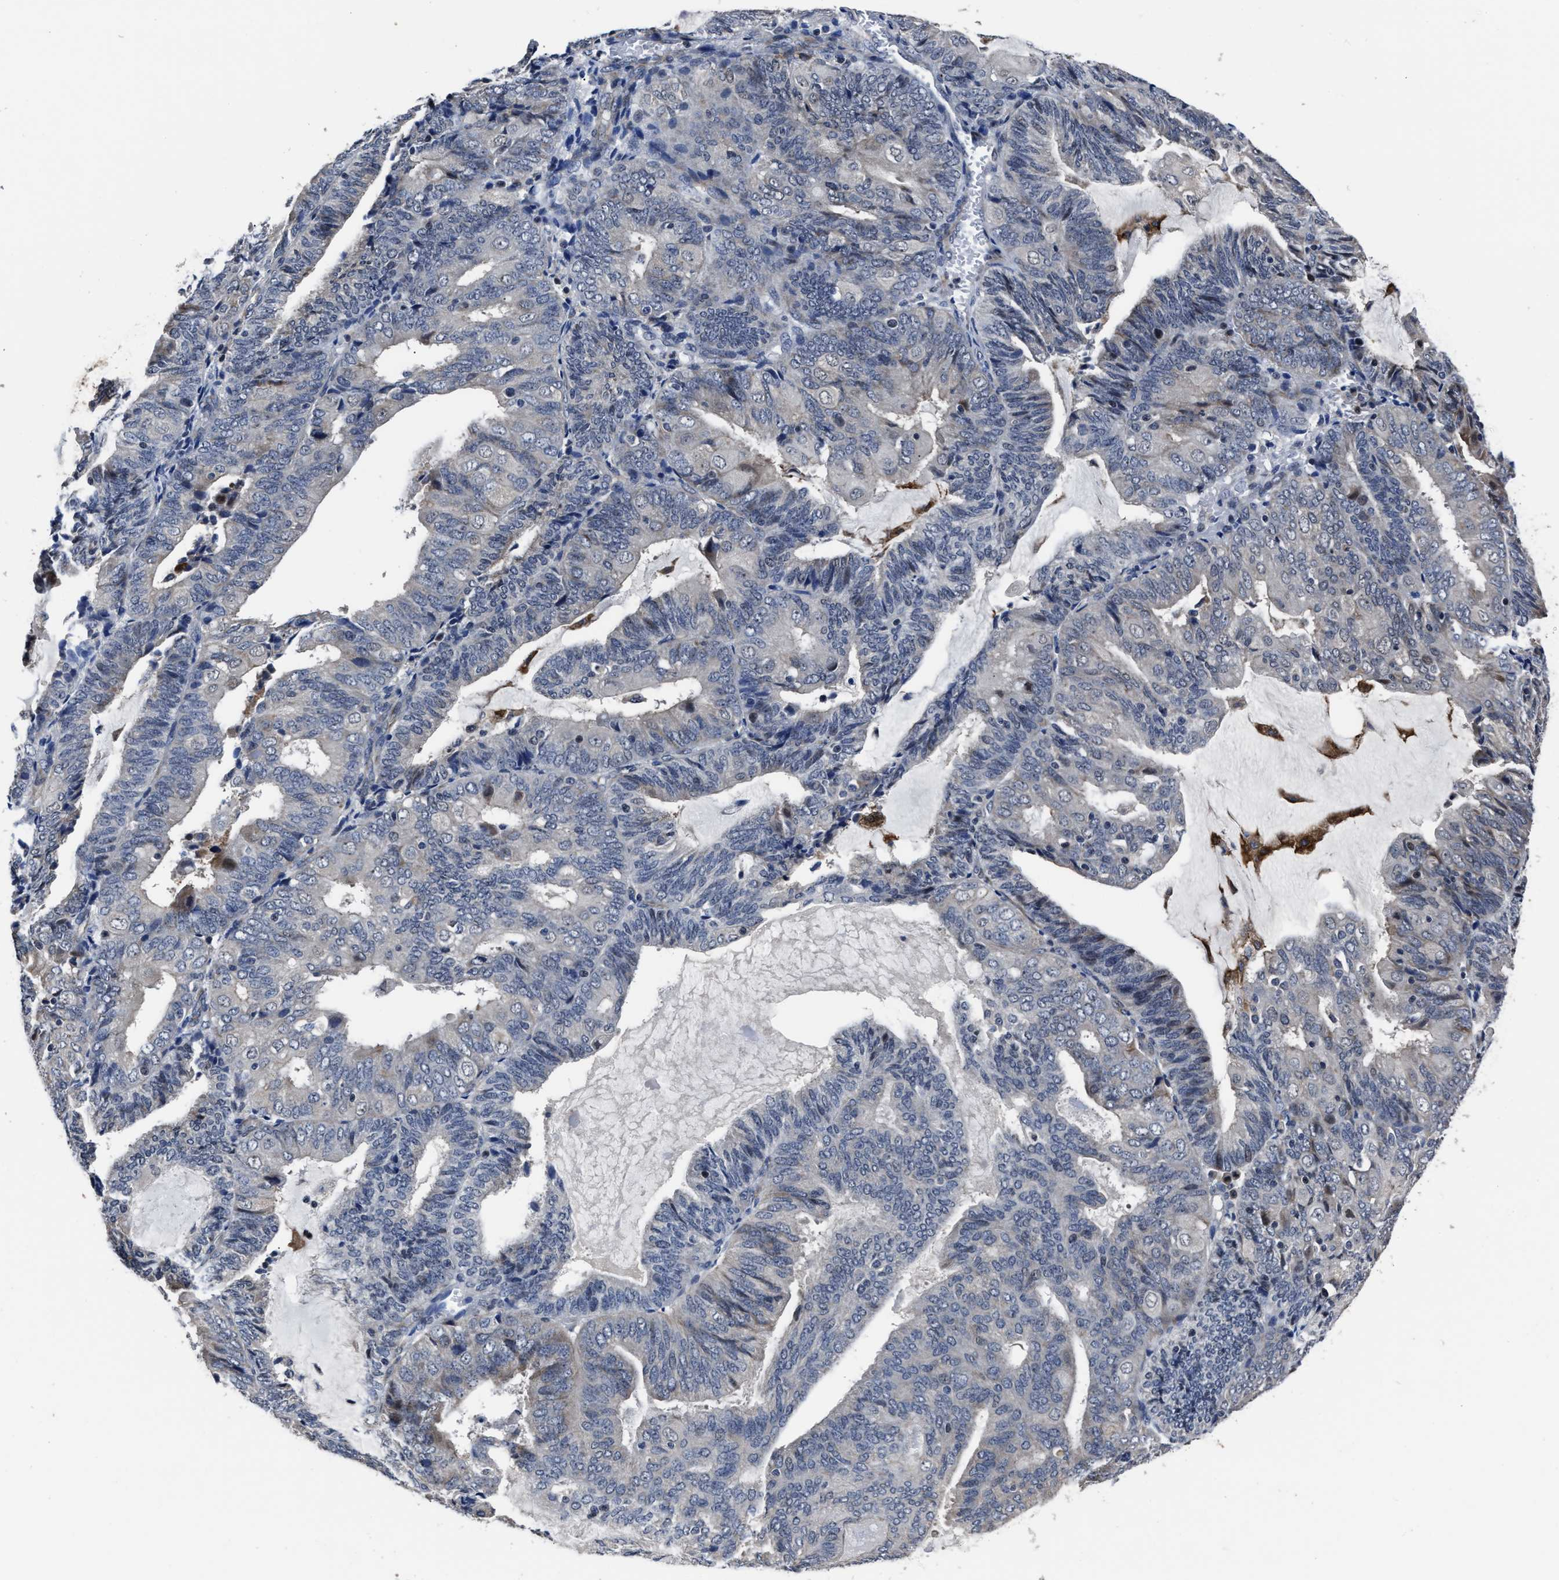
{"staining": {"intensity": "negative", "quantity": "none", "location": "none"}, "tissue": "endometrial cancer", "cell_type": "Tumor cells", "image_type": "cancer", "snomed": [{"axis": "morphology", "description": "Adenocarcinoma, NOS"}, {"axis": "topography", "description": "Endometrium"}], "caption": "High magnification brightfield microscopy of endometrial cancer (adenocarcinoma) stained with DAB (3,3'-diaminobenzidine) (brown) and counterstained with hematoxylin (blue): tumor cells show no significant staining.", "gene": "RSBN1L", "patient": {"sex": "female", "age": 81}}